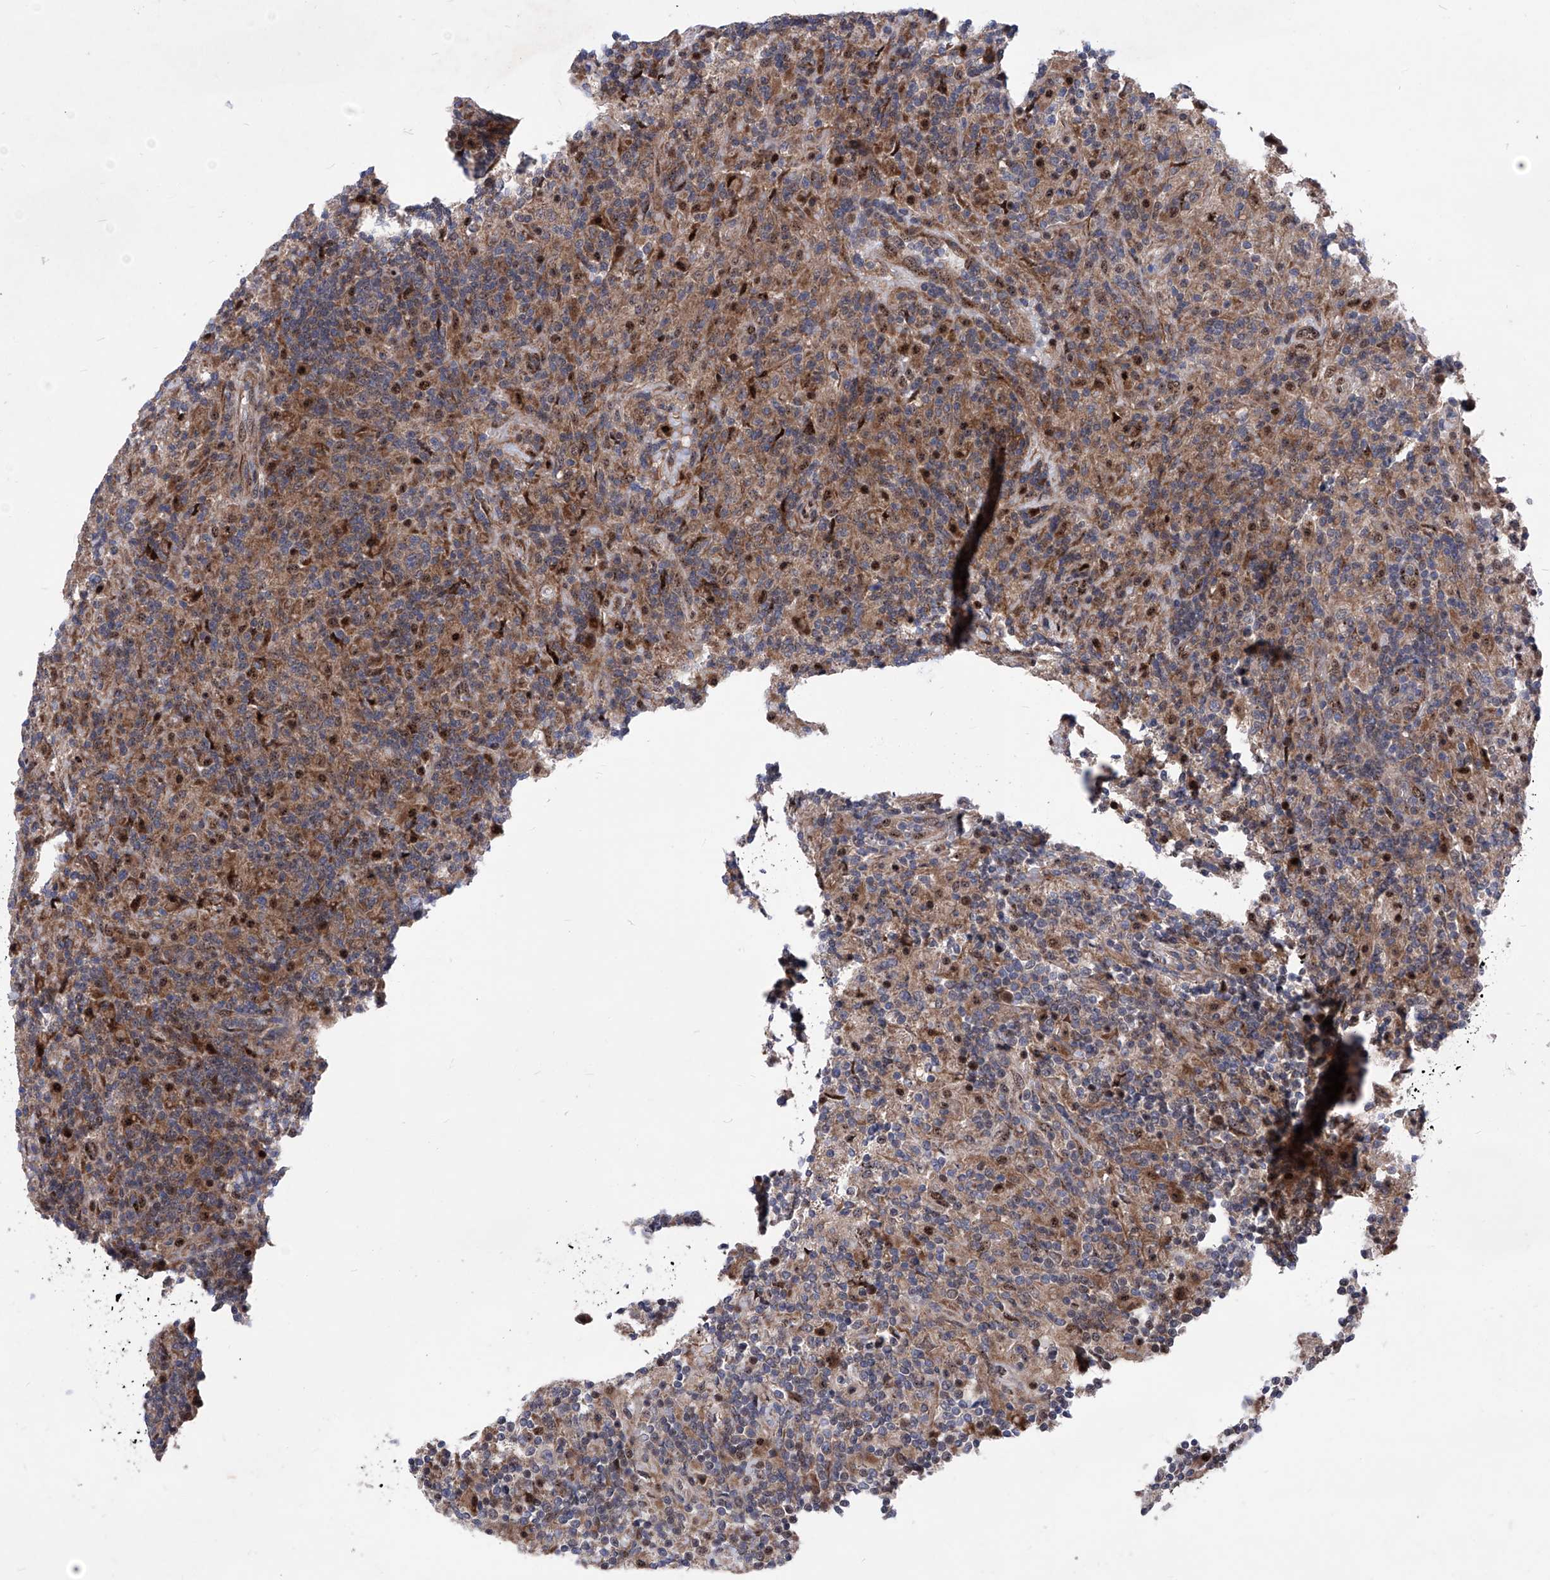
{"staining": {"intensity": "weak", "quantity": "25%-75%", "location": "cytoplasmic/membranous"}, "tissue": "lymphoma", "cell_type": "Tumor cells", "image_type": "cancer", "snomed": [{"axis": "morphology", "description": "Hodgkin's disease, NOS"}, {"axis": "topography", "description": "Lymph node"}], "caption": "Protein staining demonstrates weak cytoplasmic/membranous staining in approximately 25%-75% of tumor cells in Hodgkin's disease. (Stains: DAB (3,3'-diaminobenzidine) in brown, nuclei in blue, Microscopy: brightfield microscopy at high magnification).", "gene": "KTI12", "patient": {"sex": "male", "age": 70}}